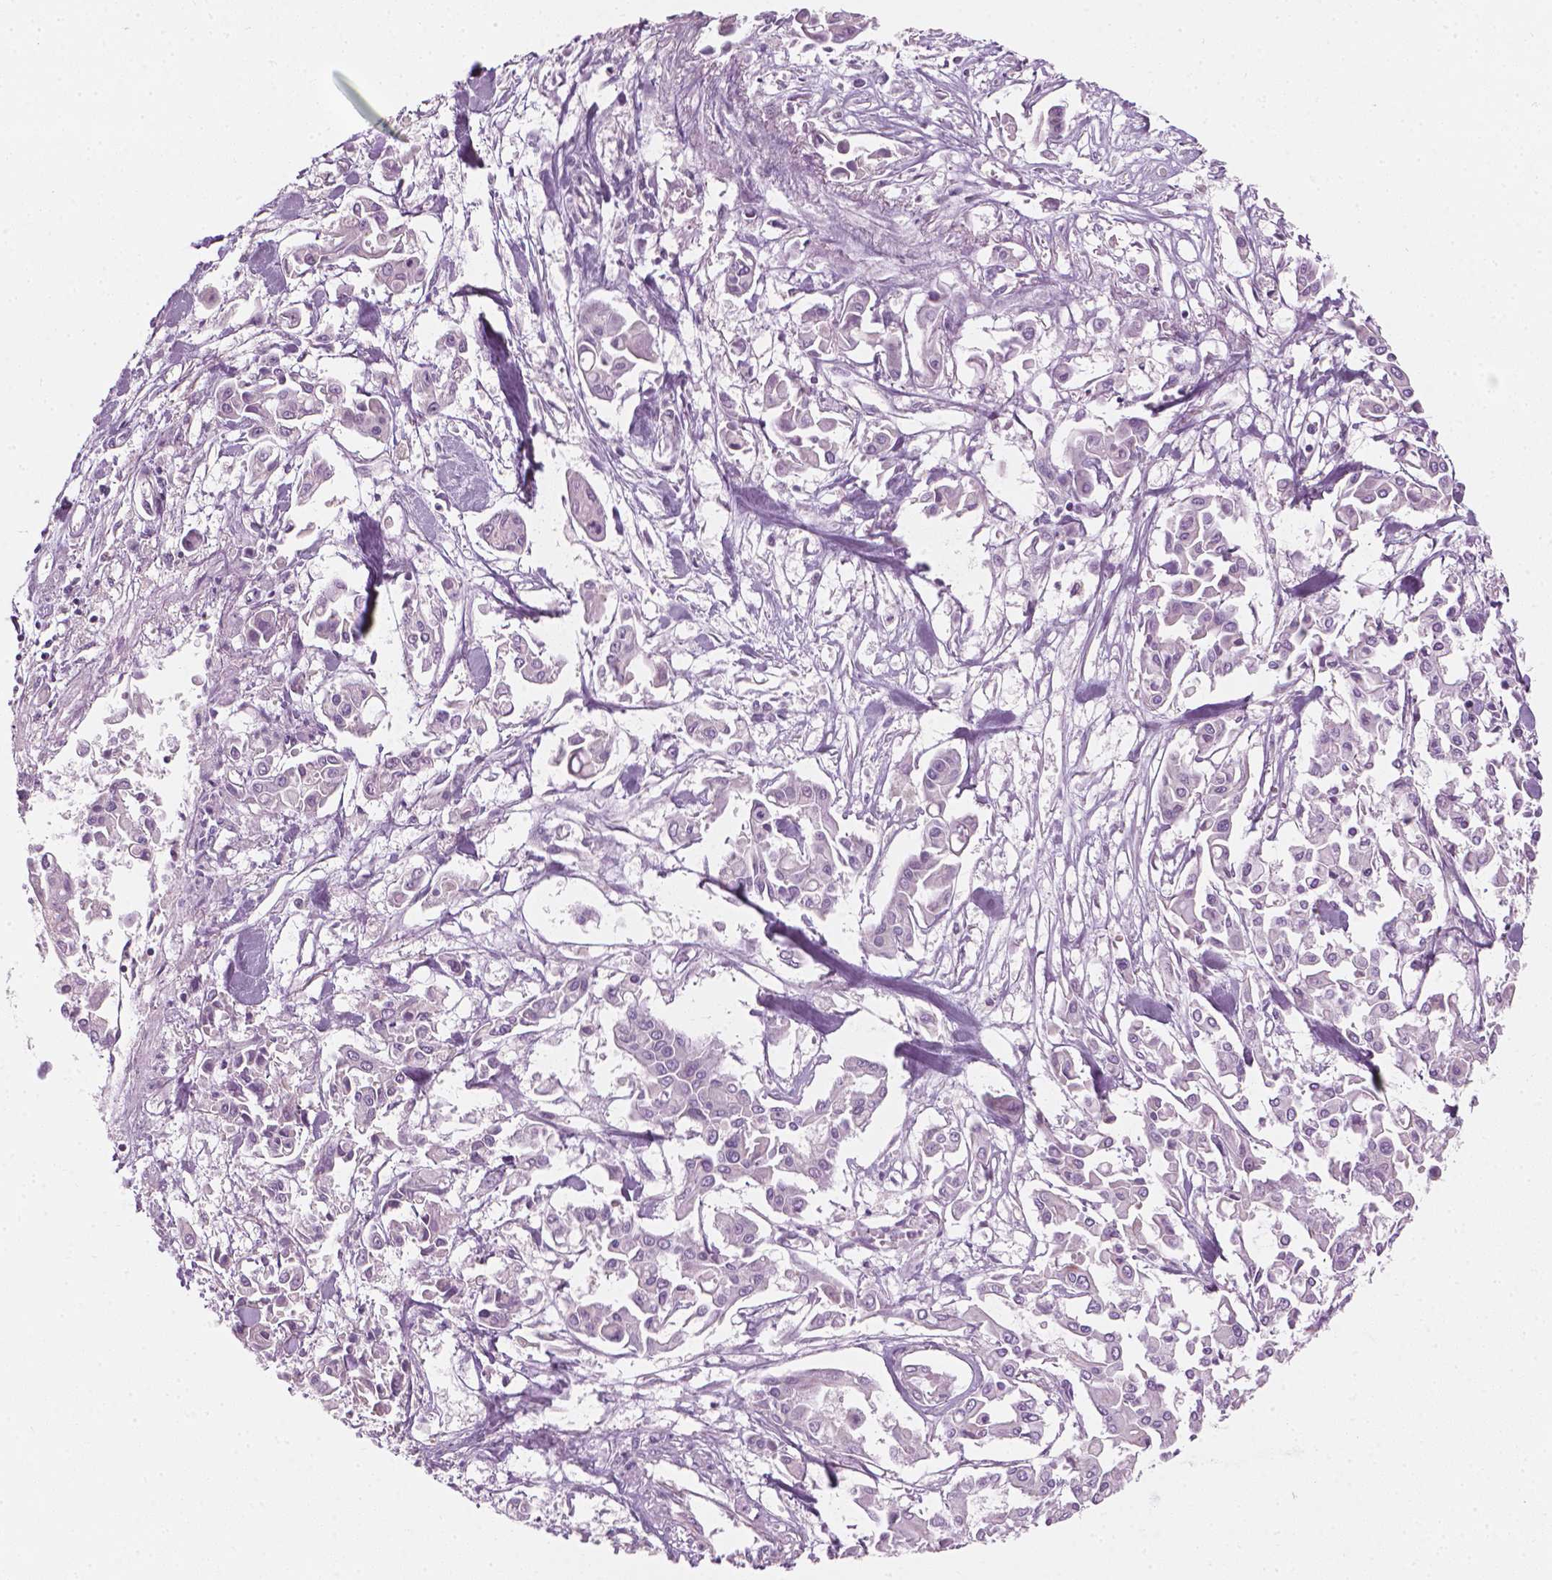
{"staining": {"intensity": "negative", "quantity": "none", "location": "none"}, "tissue": "pancreatic cancer", "cell_type": "Tumor cells", "image_type": "cancer", "snomed": [{"axis": "morphology", "description": "Adenocarcinoma, NOS"}, {"axis": "topography", "description": "Pancreas"}], "caption": "Tumor cells are negative for brown protein staining in adenocarcinoma (pancreatic). Brightfield microscopy of immunohistochemistry (IHC) stained with DAB (3,3'-diaminobenzidine) (brown) and hematoxylin (blue), captured at high magnification.", "gene": "CFAP126", "patient": {"sex": "male", "age": 61}}